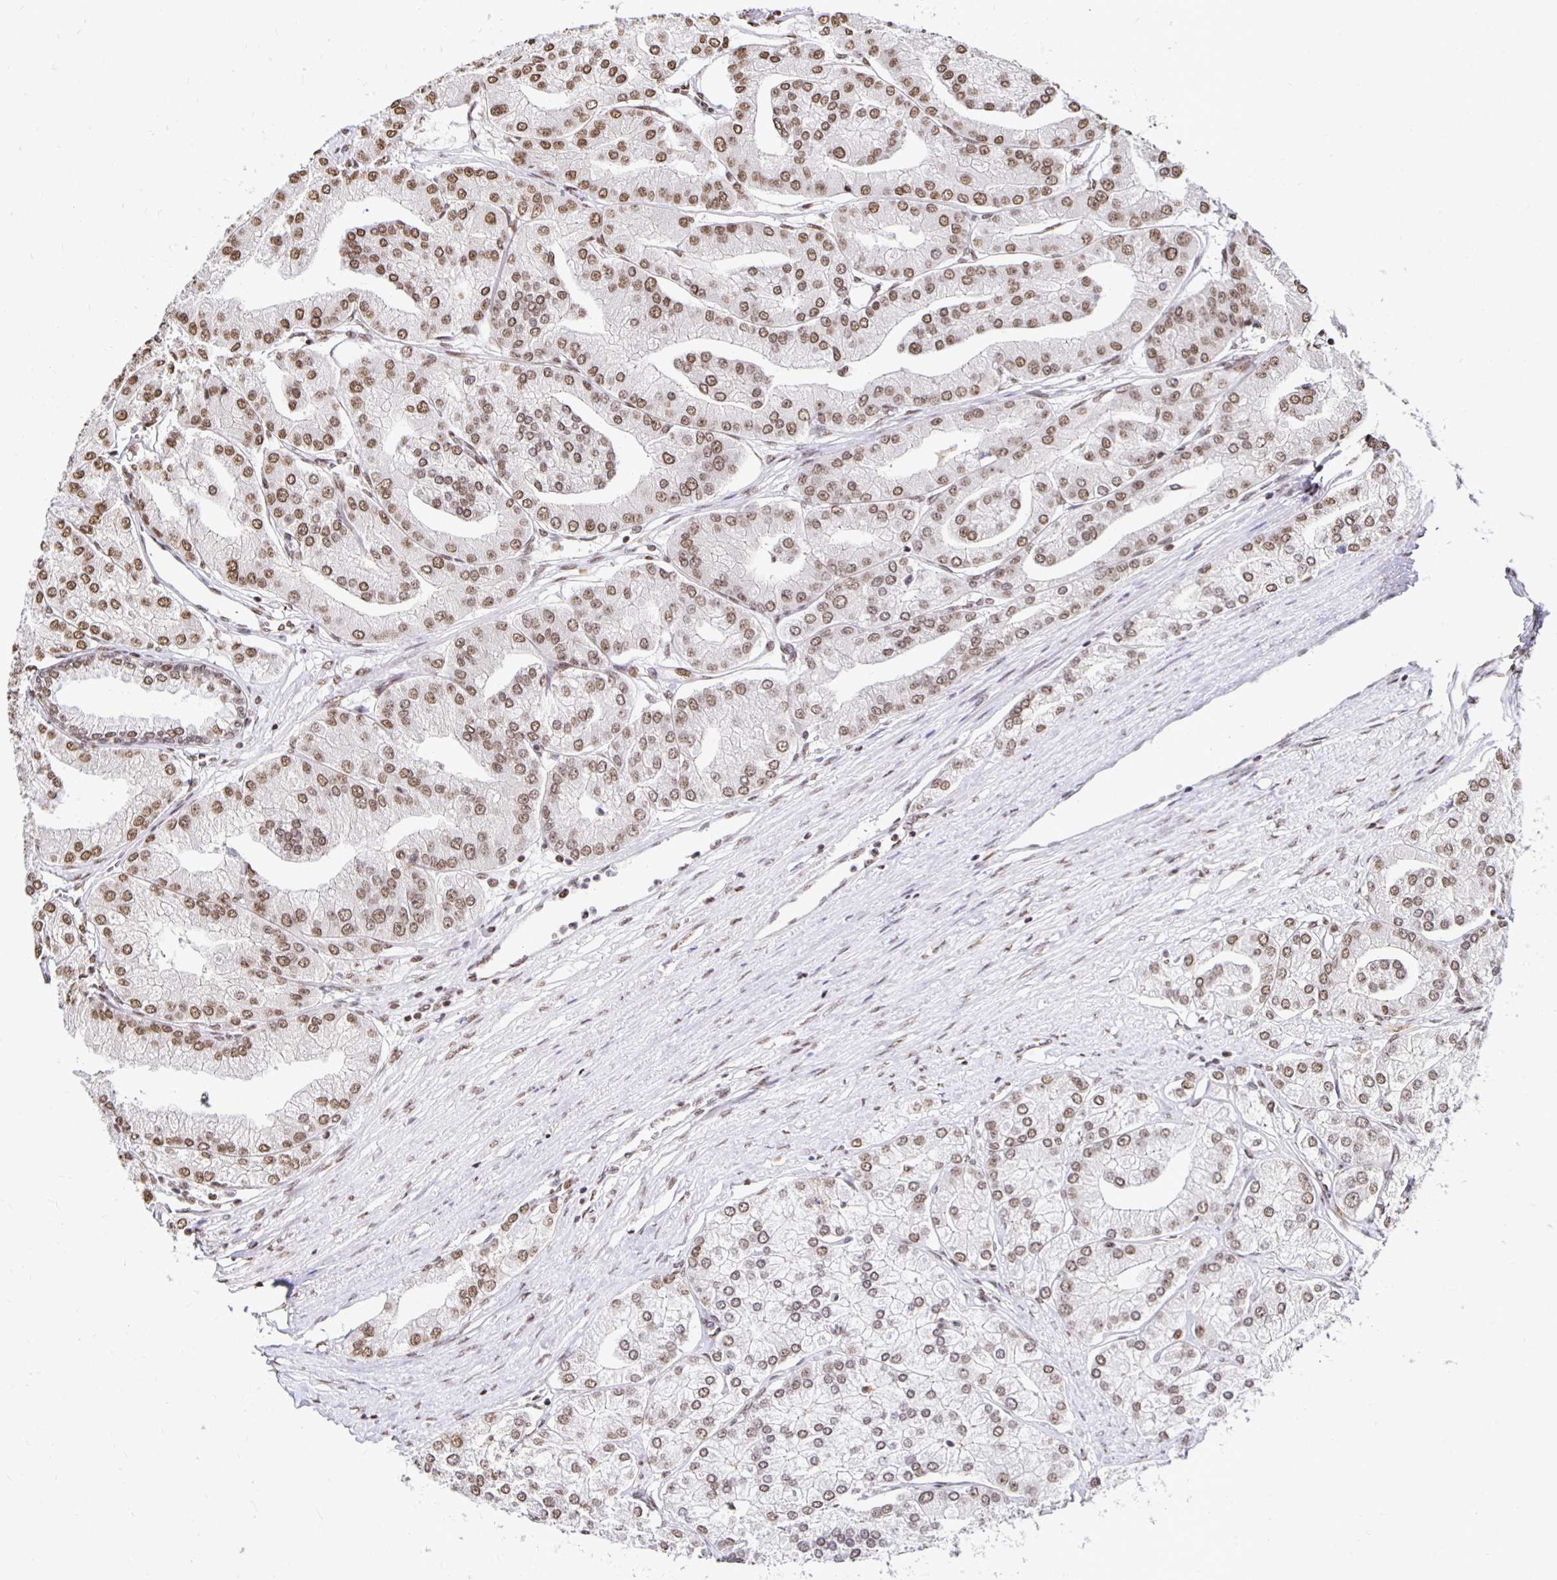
{"staining": {"intensity": "moderate", "quantity": ">75%", "location": "nuclear"}, "tissue": "prostate cancer", "cell_type": "Tumor cells", "image_type": "cancer", "snomed": [{"axis": "morphology", "description": "Adenocarcinoma, High grade"}, {"axis": "topography", "description": "Prostate"}], "caption": "Protein expression analysis of prostate cancer (adenocarcinoma (high-grade)) reveals moderate nuclear expression in approximately >75% of tumor cells.", "gene": "ZNF579", "patient": {"sex": "male", "age": 61}}